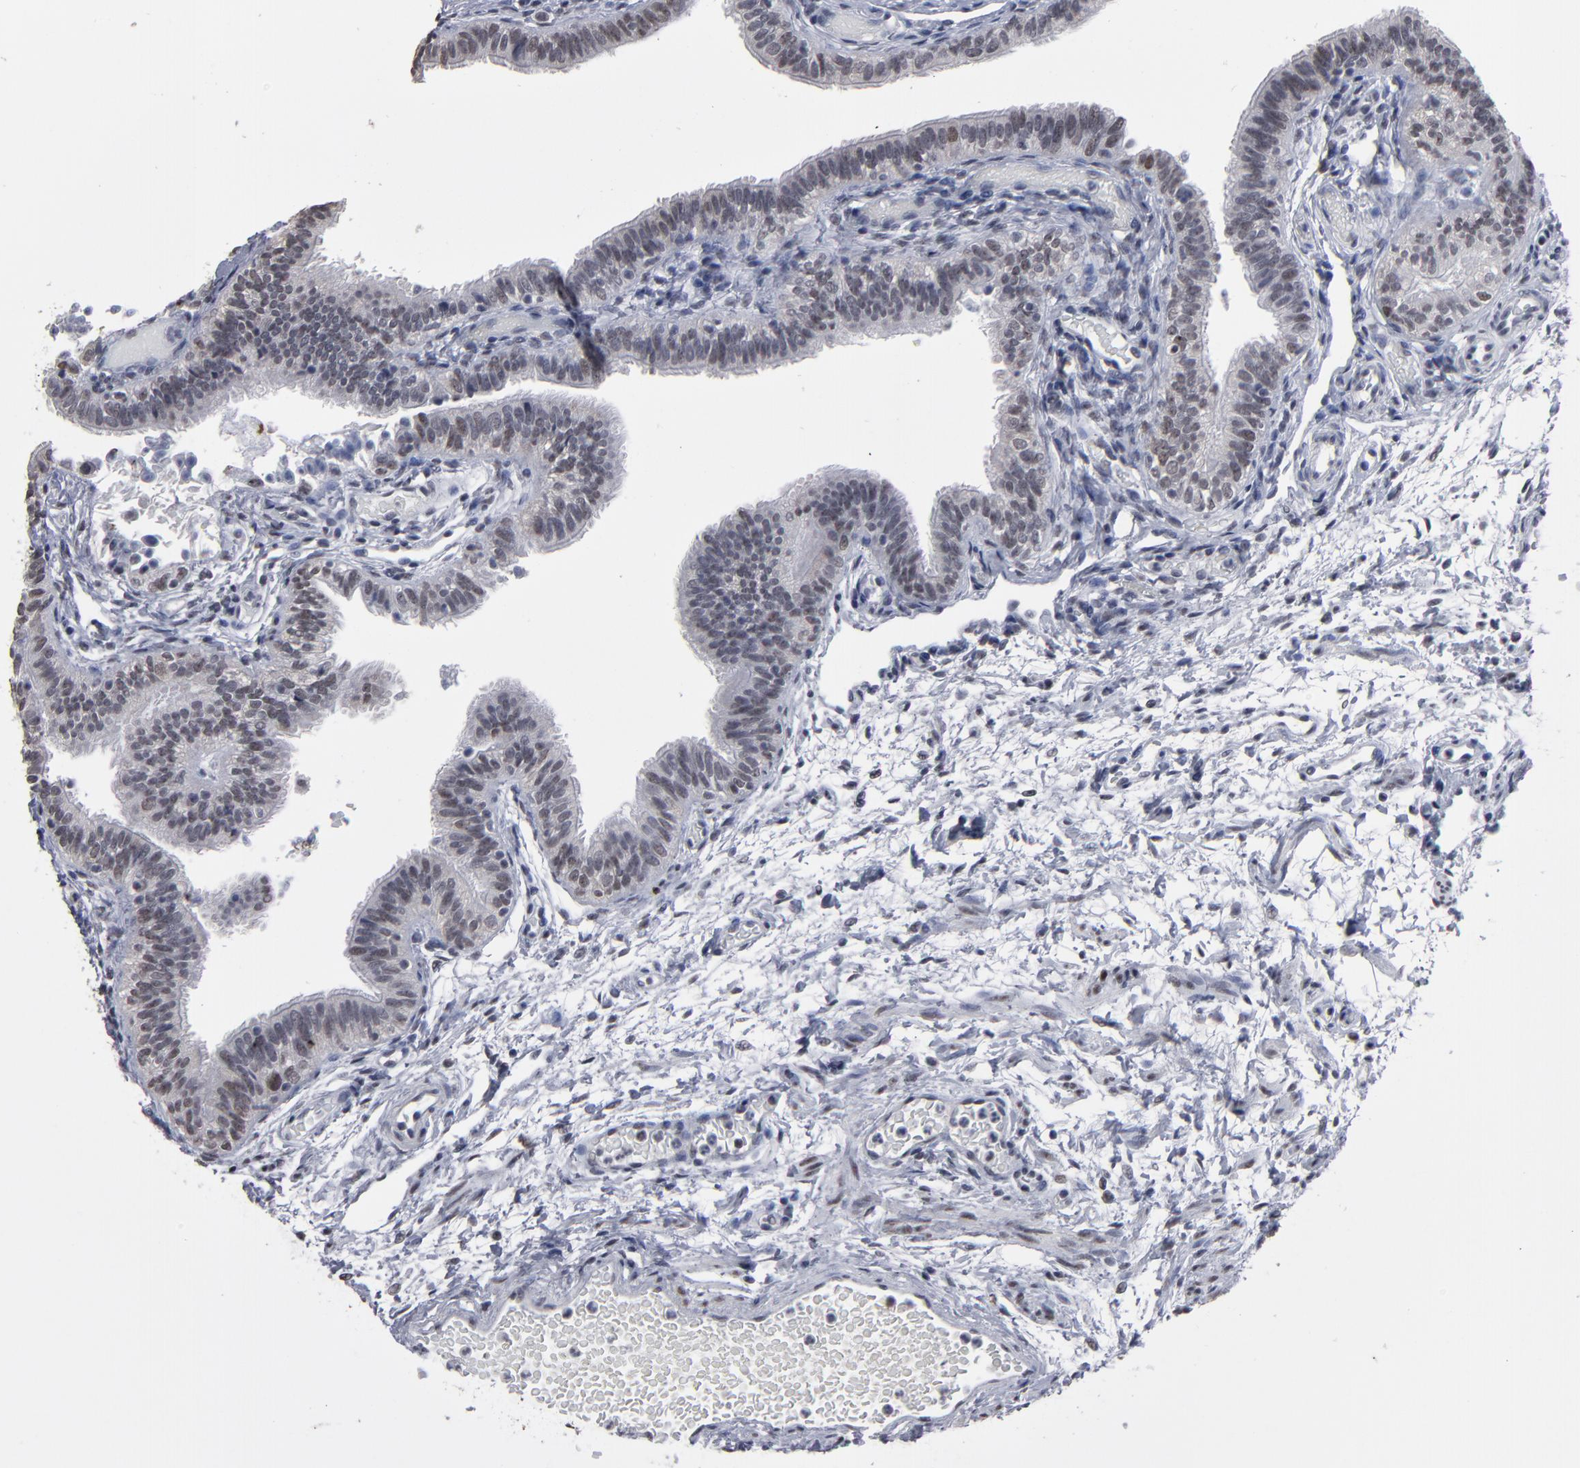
{"staining": {"intensity": "weak", "quantity": "25%-75%", "location": "nuclear"}, "tissue": "fallopian tube", "cell_type": "Glandular cells", "image_type": "normal", "snomed": [{"axis": "morphology", "description": "Normal tissue, NOS"}, {"axis": "morphology", "description": "Dermoid, NOS"}, {"axis": "topography", "description": "Fallopian tube"}], "caption": "Protein staining displays weak nuclear positivity in approximately 25%-75% of glandular cells in unremarkable fallopian tube. Ihc stains the protein in brown and the nuclei are stained blue.", "gene": "SSRP1", "patient": {"sex": "female", "age": 33}}